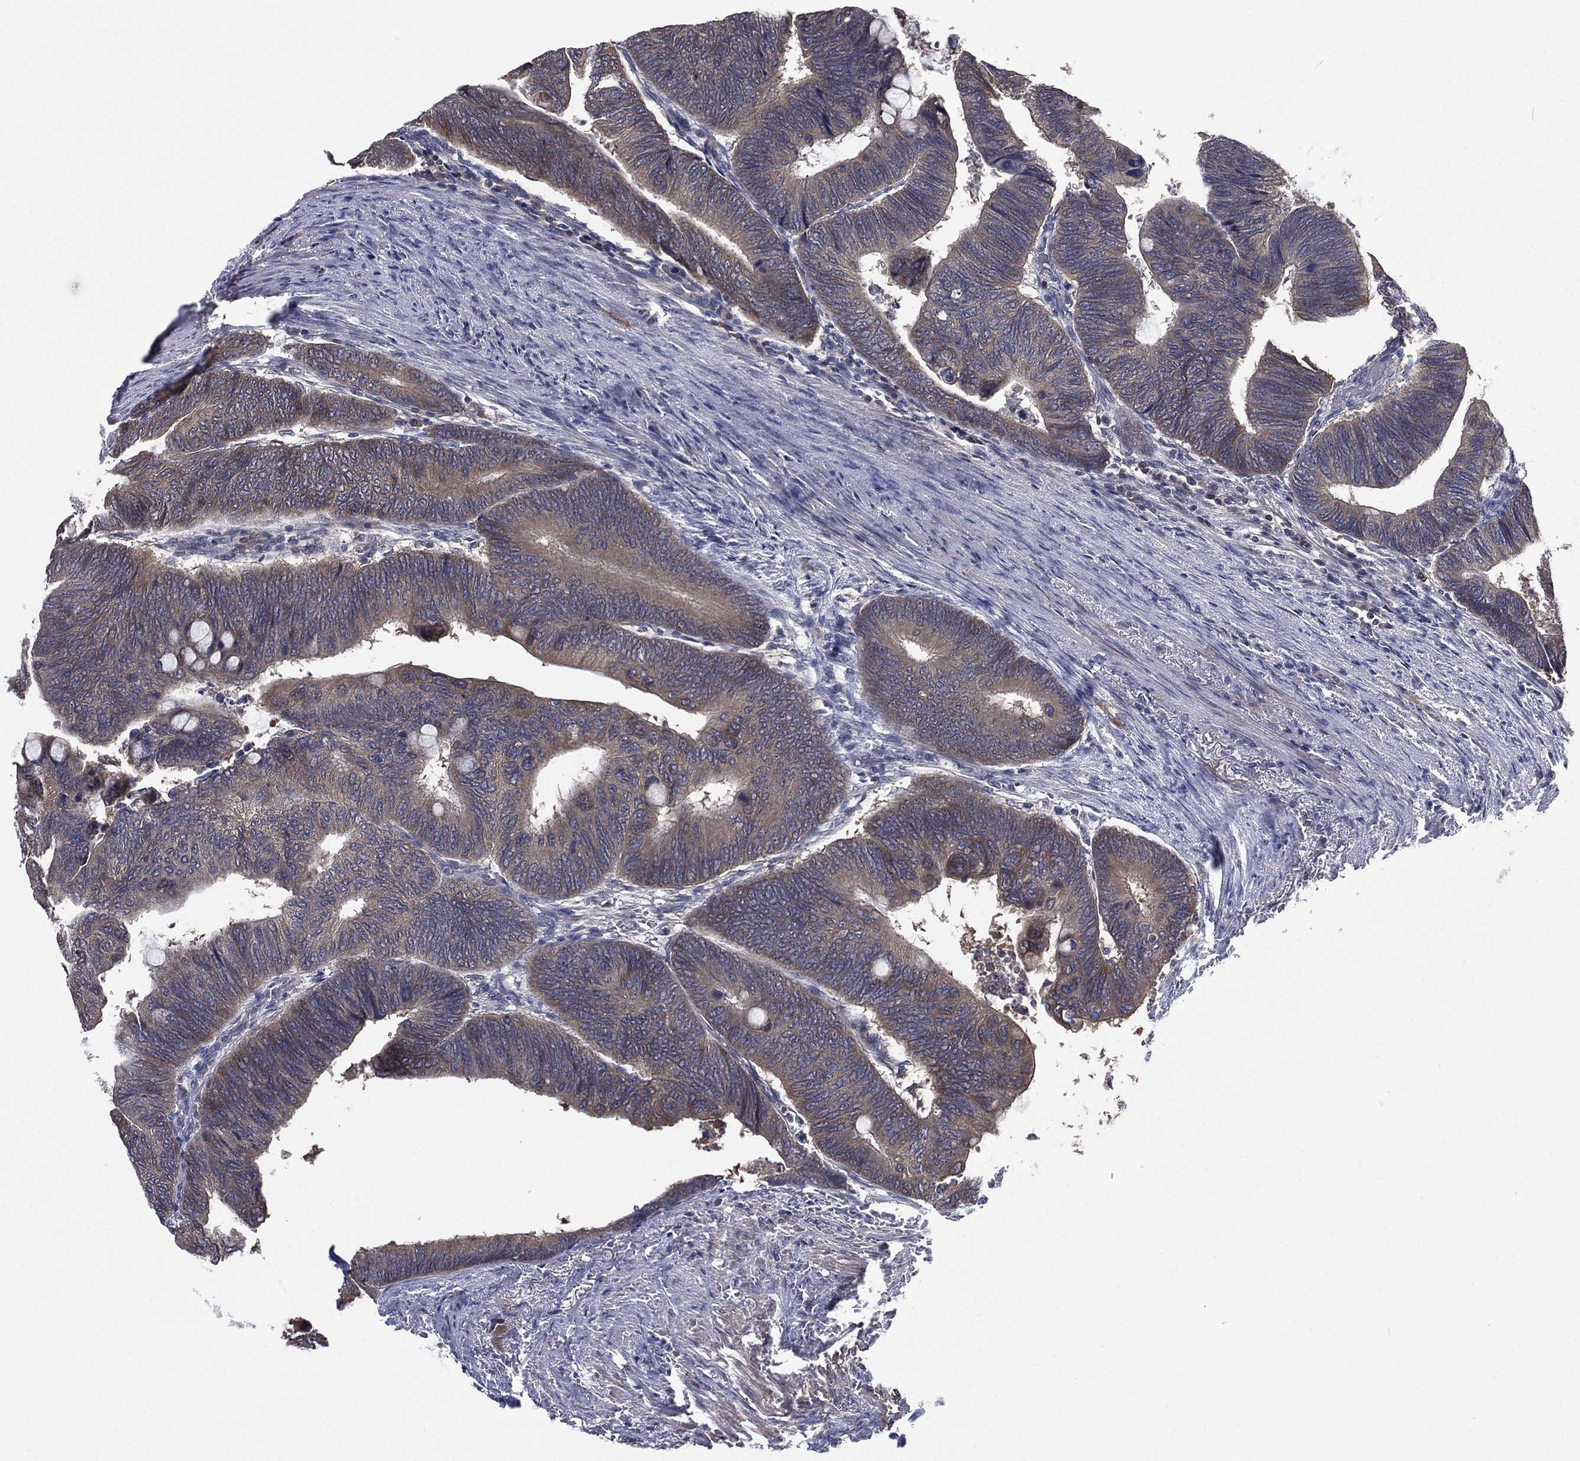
{"staining": {"intensity": "weak", "quantity": "<25%", "location": "cytoplasmic/membranous"}, "tissue": "colorectal cancer", "cell_type": "Tumor cells", "image_type": "cancer", "snomed": [{"axis": "morphology", "description": "Normal tissue, NOS"}, {"axis": "morphology", "description": "Adenocarcinoma, NOS"}, {"axis": "topography", "description": "Rectum"}, {"axis": "topography", "description": "Peripheral nerve tissue"}], "caption": "Colorectal cancer (adenocarcinoma) stained for a protein using immunohistochemistry (IHC) displays no positivity tumor cells.", "gene": "MPP7", "patient": {"sex": "male", "age": 92}}